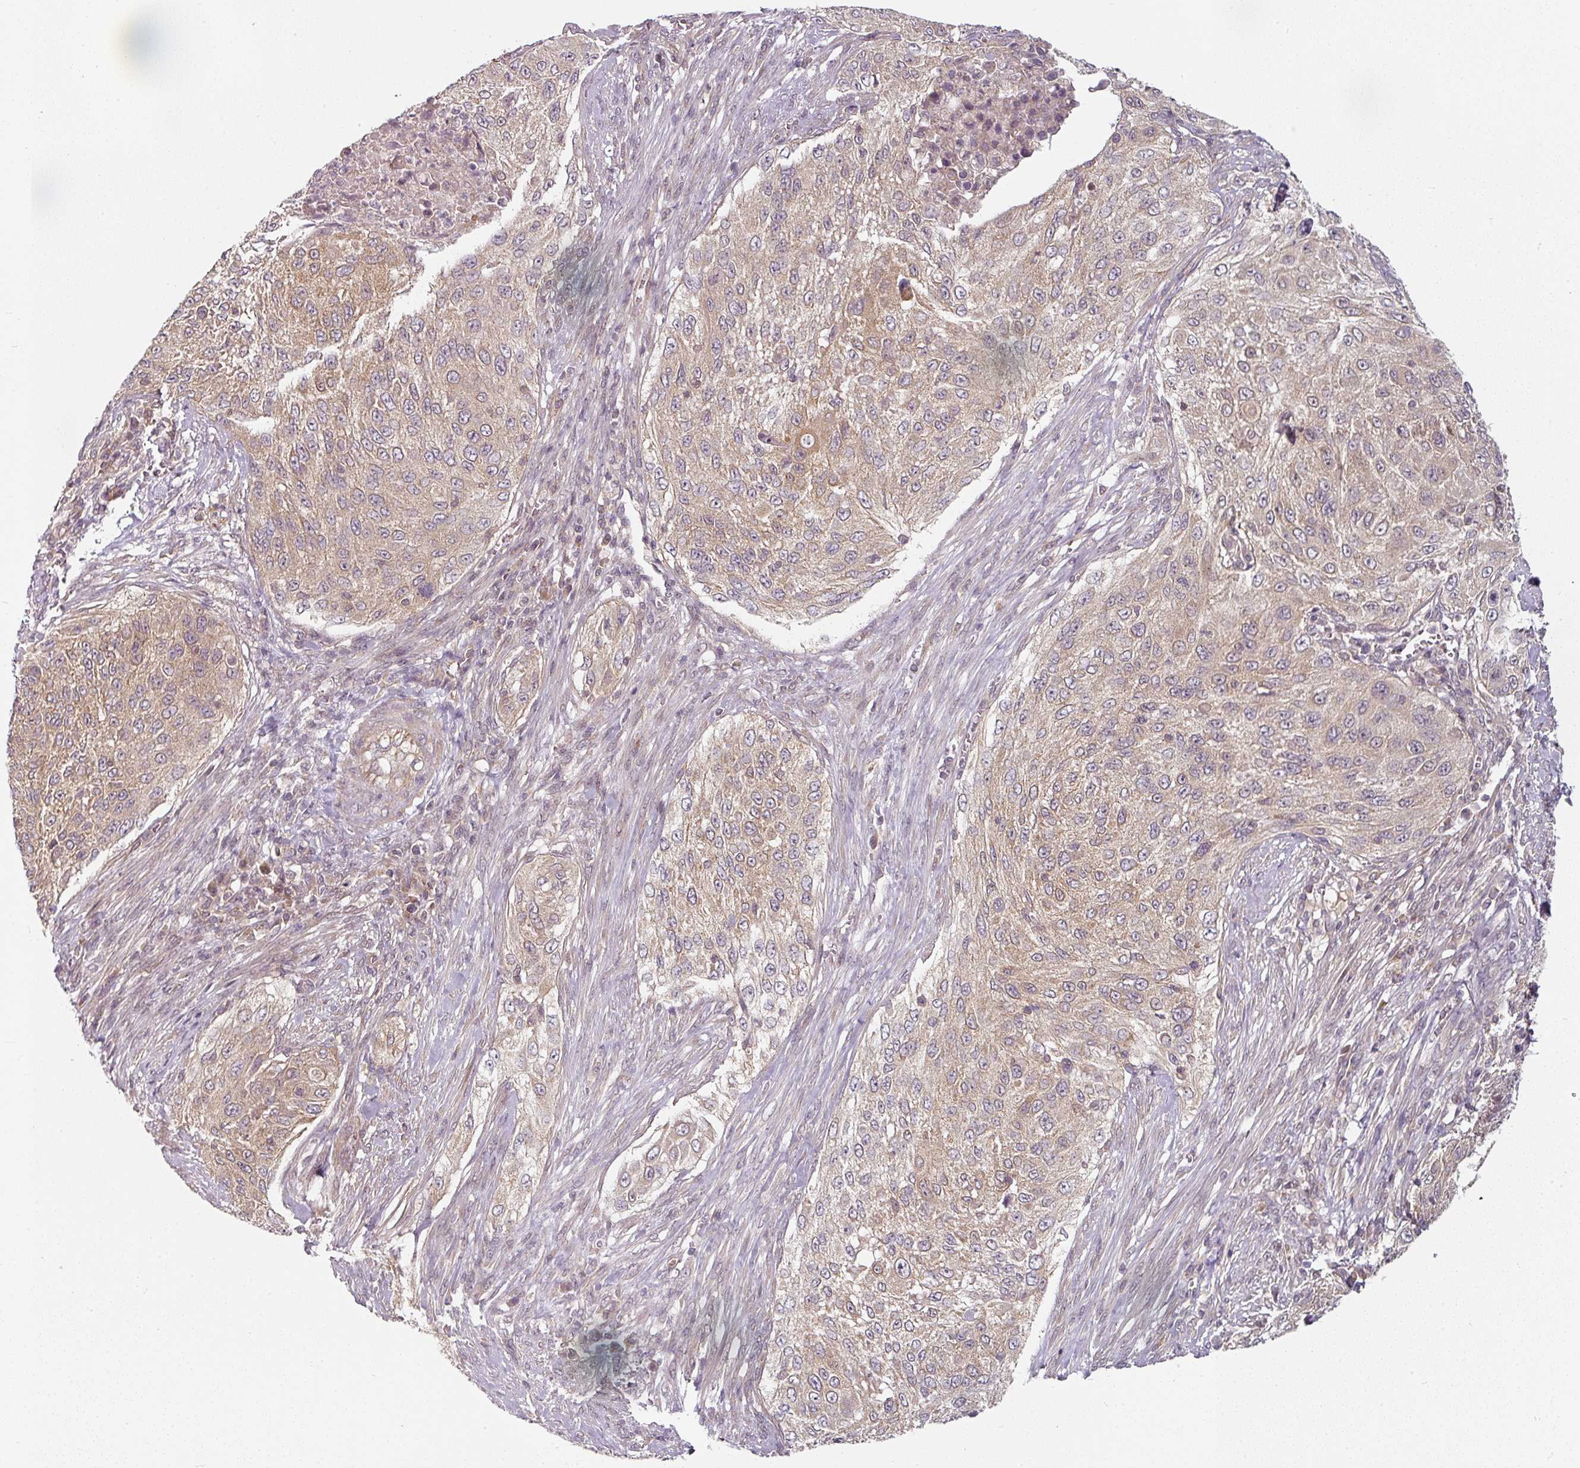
{"staining": {"intensity": "weak", "quantity": "25%-75%", "location": "cytoplasmic/membranous"}, "tissue": "cervical cancer", "cell_type": "Tumor cells", "image_type": "cancer", "snomed": [{"axis": "morphology", "description": "Squamous cell carcinoma, NOS"}, {"axis": "topography", "description": "Cervix"}], "caption": "Immunohistochemistry (IHC) of human cervical cancer shows low levels of weak cytoplasmic/membranous expression in about 25%-75% of tumor cells.", "gene": "MAP2K2", "patient": {"sex": "female", "age": 42}}